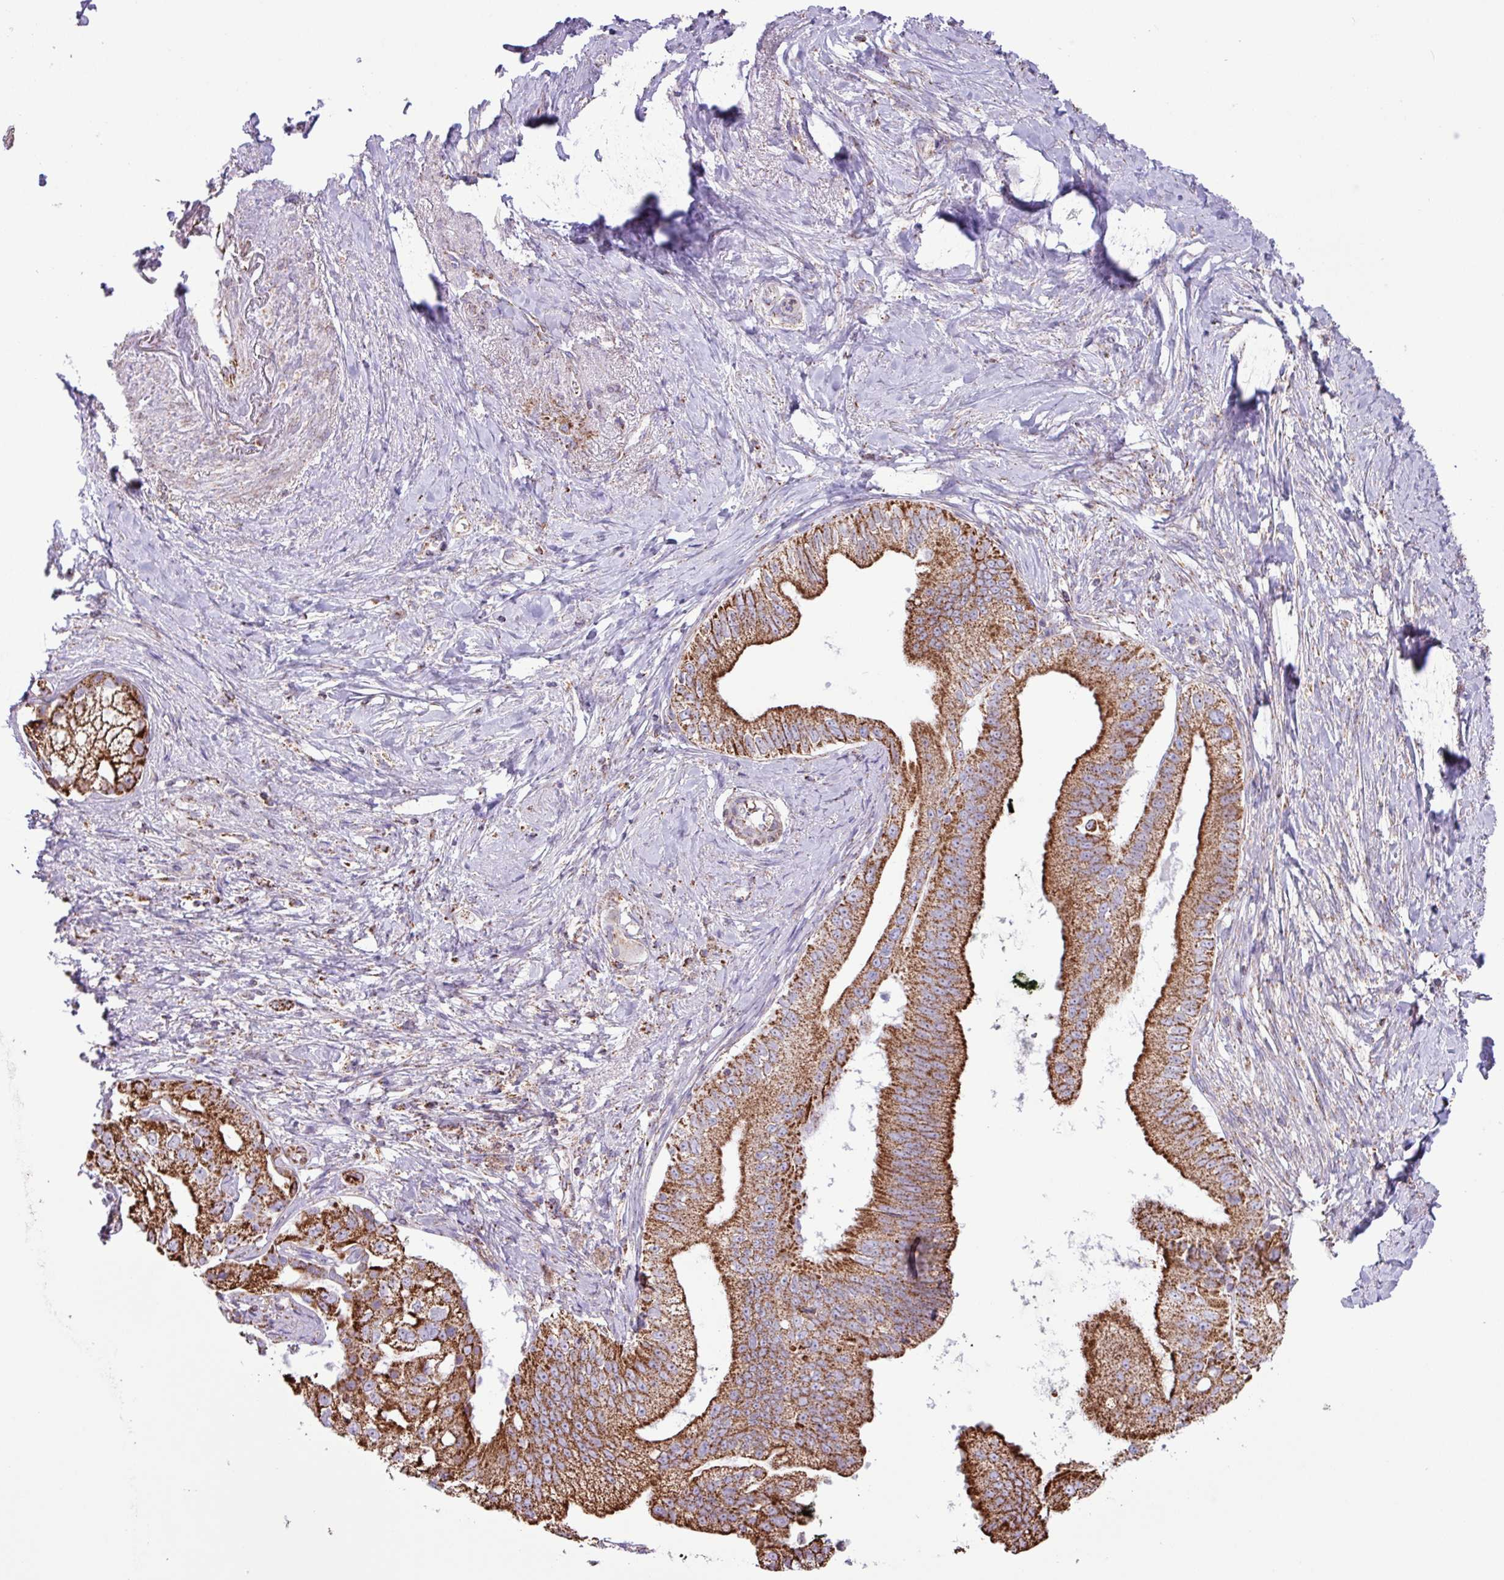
{"staining": {"intensity": "strong", "quantity": ">75%", "location": "cytoplasmic/membranous"}, "tissue": "pancreatic cancer", "cell_type": "Tumor cells", "image_type": "cancer", "snomed": [{"axis": "morphology", "description": "Adenocarcinoma, NOS"}, {"axis": "topography", "description": "Pancreas"}], "caption": "The image reveals immunohistochemical staining of pancreatic adenocarcinoma. There is strong cytoplasmic/membranous positivity is seen in about >75% of tumor cells.", "gene": "RTL3", "patient": {"sex": "male", "age": 70}}